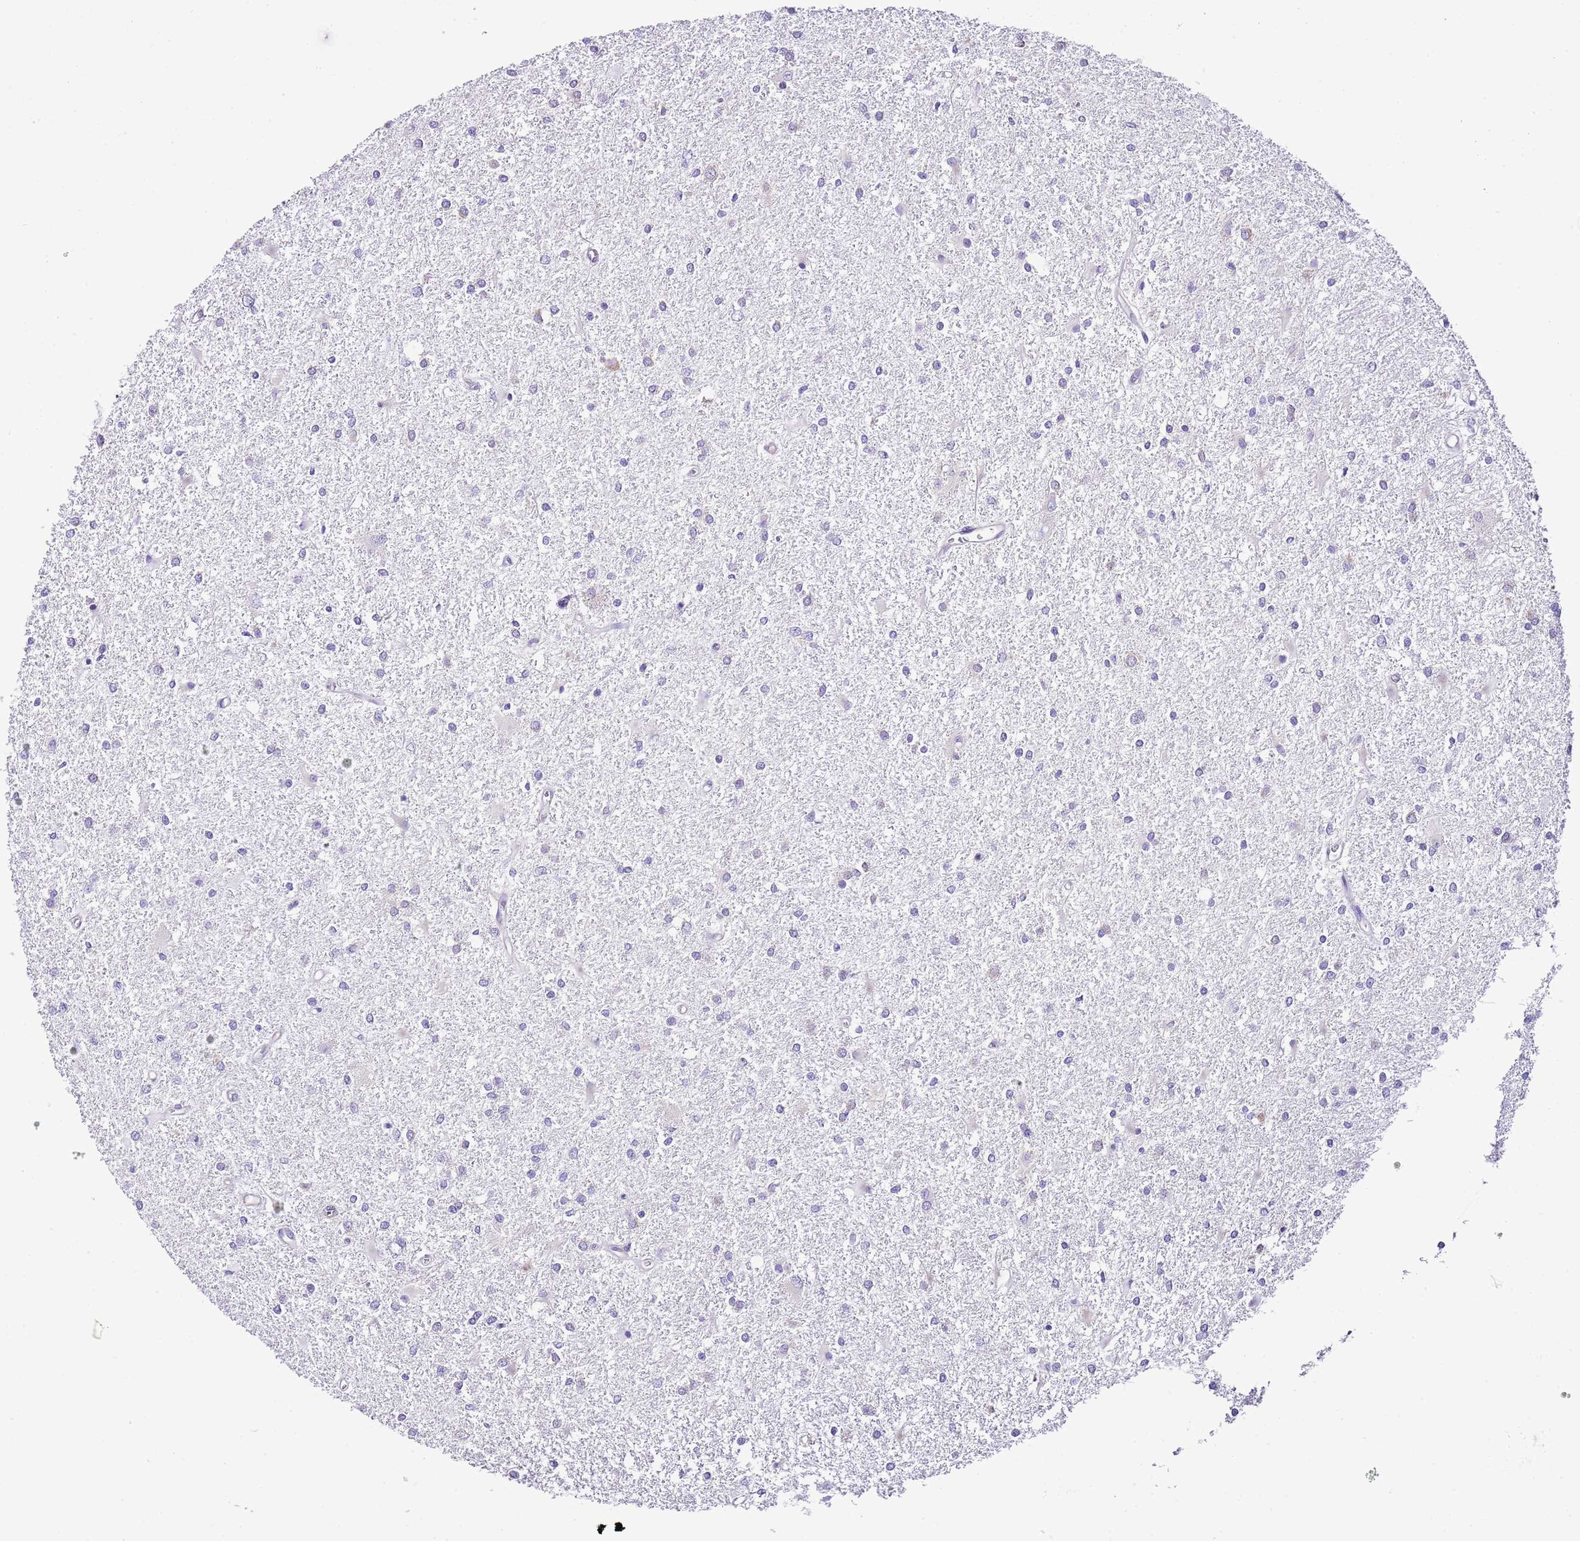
{"staining": {"intensity": "negative", "quantity": "none", "location": "none"}, "tissue": "glioma", "cell_type": "Tumor cells", "image_type": "cancer", "snomed": [{"axis": "morphology", "description": "Glioma, malignant, High grade"}, {"axis": "topography", "description": "Brain"}], "caption": "The histopathology image reveals no staining of tumor cells in glioma.", "gene": "RPS10", "patient": {"sex": "female", "age": 50}}